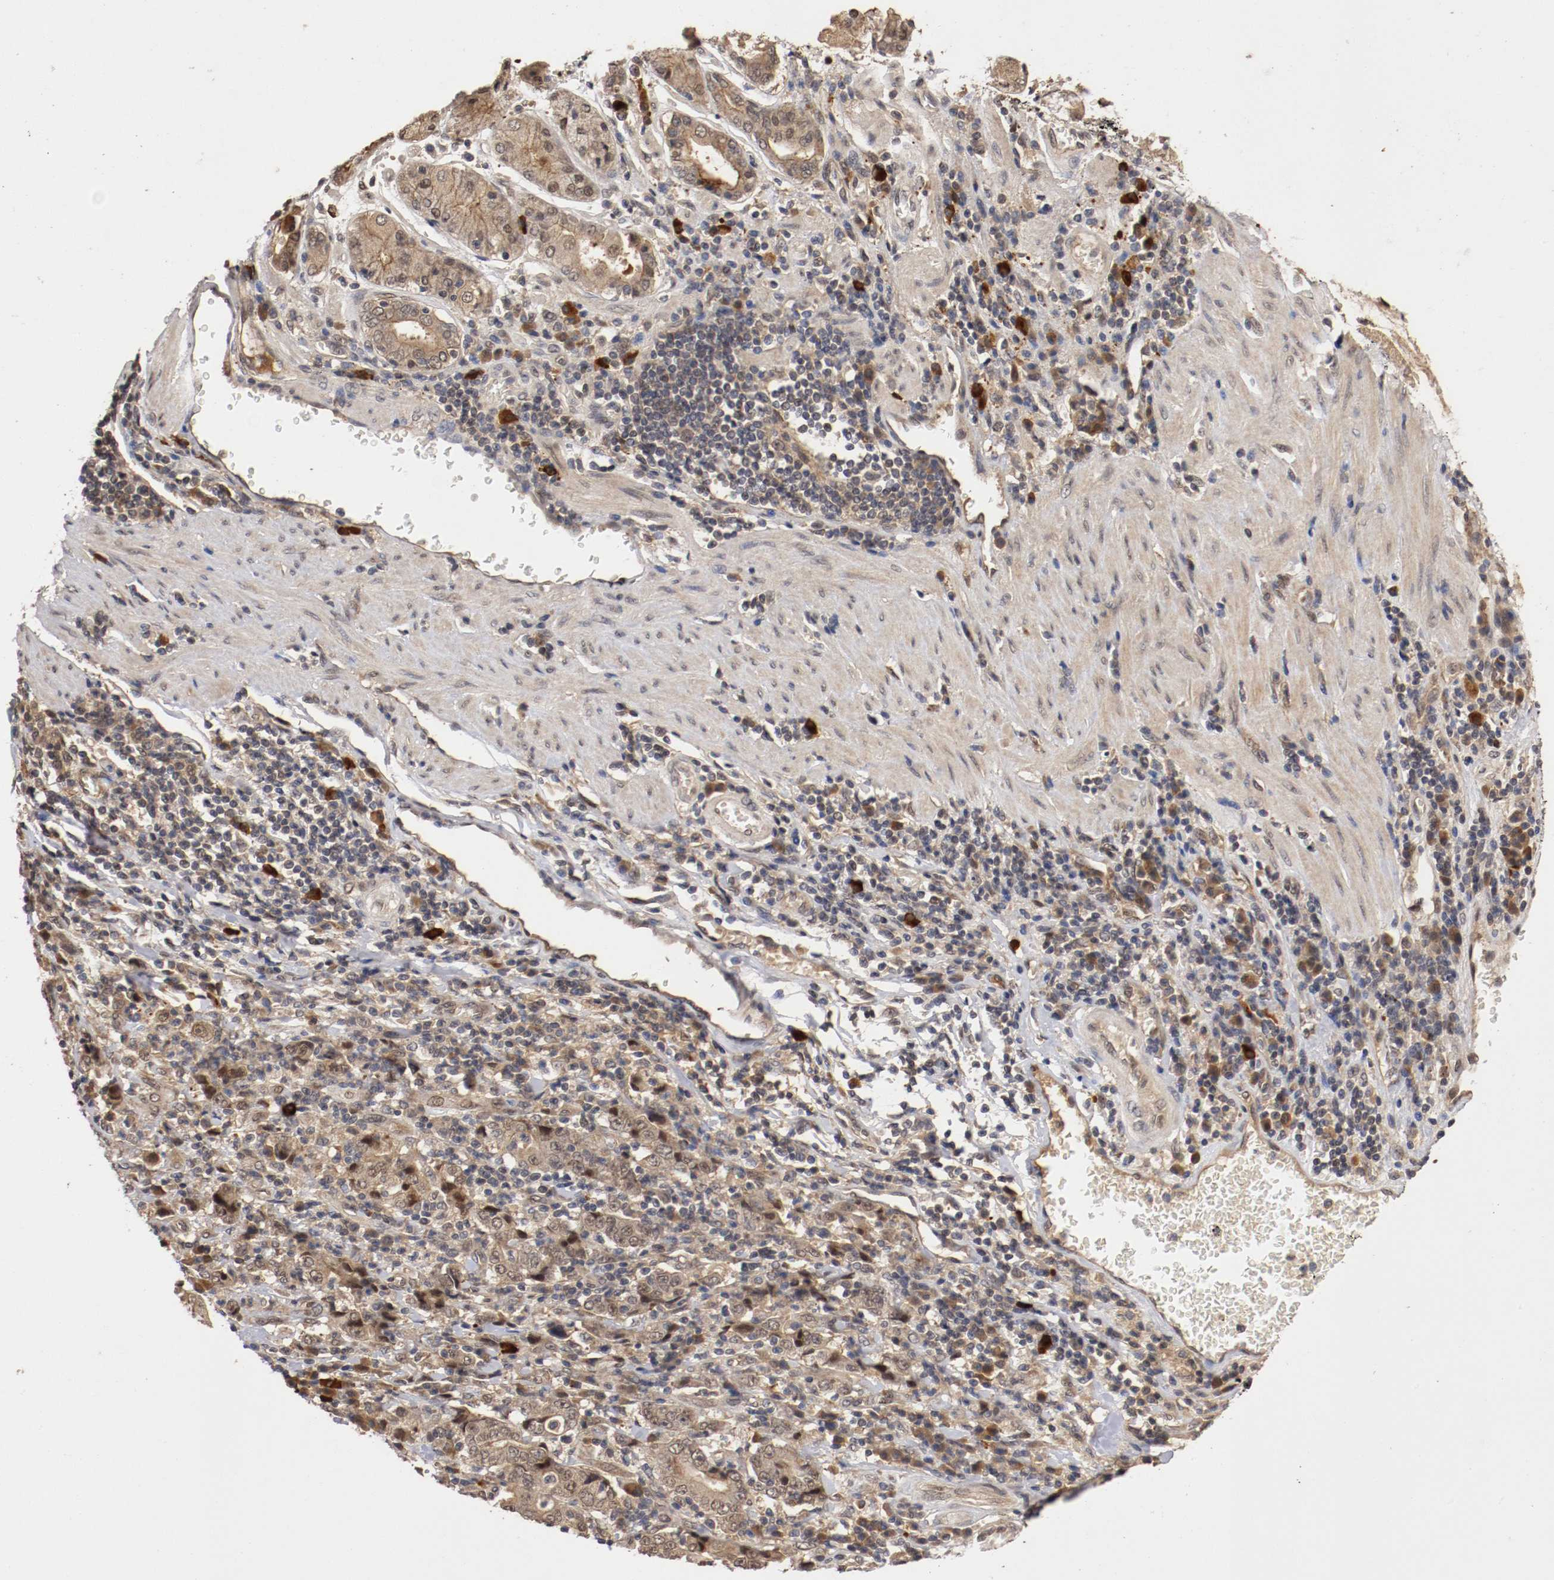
{"staining": {"intensity": "moderate", "quantity": ">75%", "location": "cytoplasmic/membranous,nuclear"}, "tissue": "stomach cancer", "cell_type": "Tumor cells", "image_type": "cancer", "snomed": [{"axis": "morphology", "description": "Normal tissue, NOS"}, {"axis": "morphology", "description": "Adenocarcinoma, NOS"}, {"axis": "topography", "description": "Stomach, upper"}, {"axis": "topography", "description": "Stomach"}], "caption": "This is a micrograph of IHC staining of adenocarcinoma (stomach), which shows moderate expression in the cytoplasmic/membranous and nuclear of tumor cells.", "gene": "DNMT3B", "patient": {"sex": "male", "age": 59}}